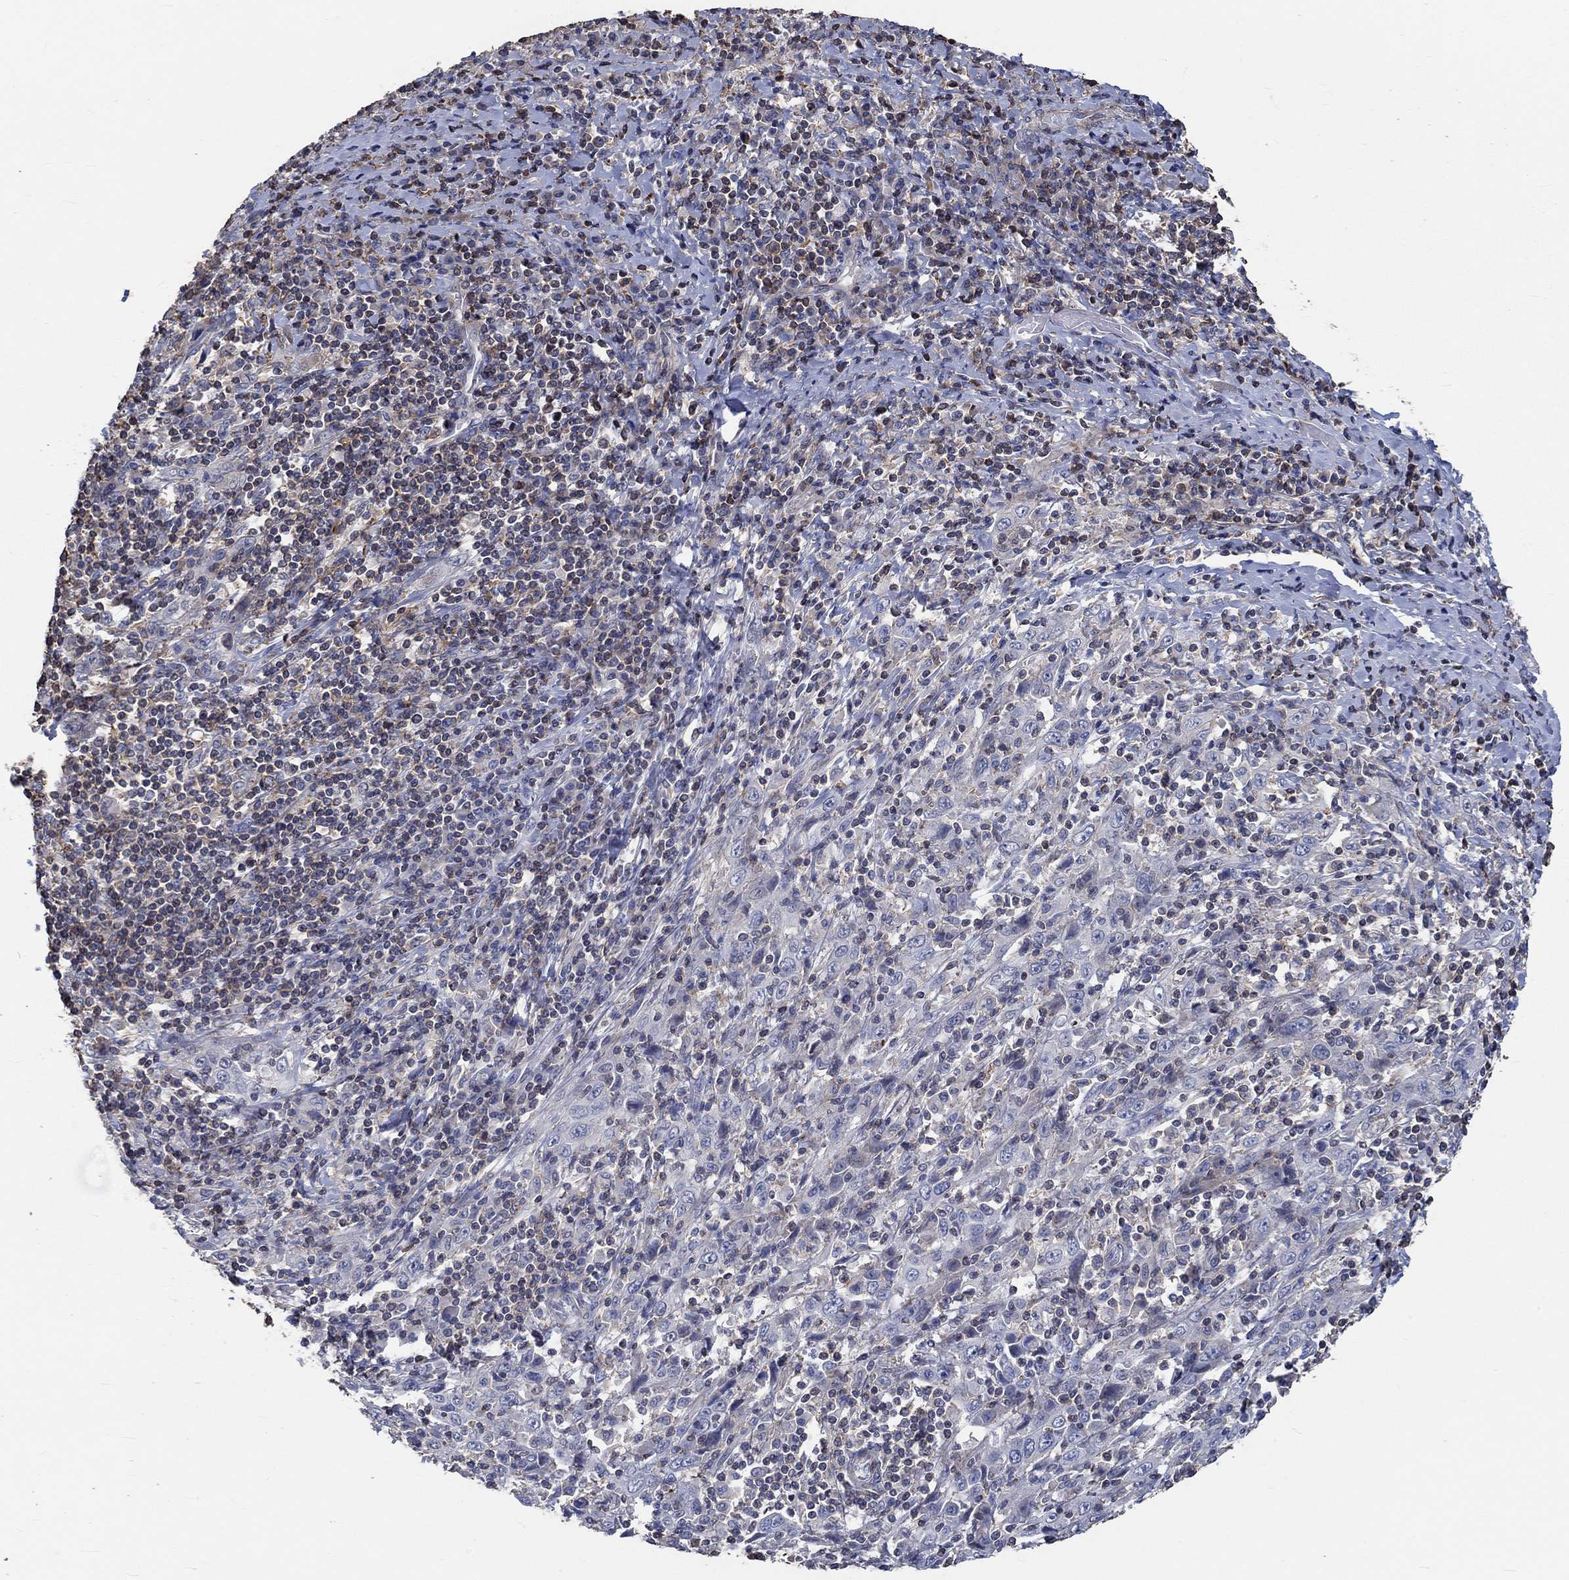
{"staining": {"intensity": "negative", "quantity": "none", "location": "none"}, "tissue": "cervical cancer", "cell_type": "Tumor cells", "image_type": "cancer", "snomed": [{"axis": "morphology", "description": "Squamous cell carcinoma, NOS"}, {"axis": "topography", "description": "Cervix"}], "caption": "IHC of human squamous cell carcinoma (cervical) displays no expression in tumor cells.", "gene": "TNFAIP8L3", "patient": {"sex": "female", "age": 46}}